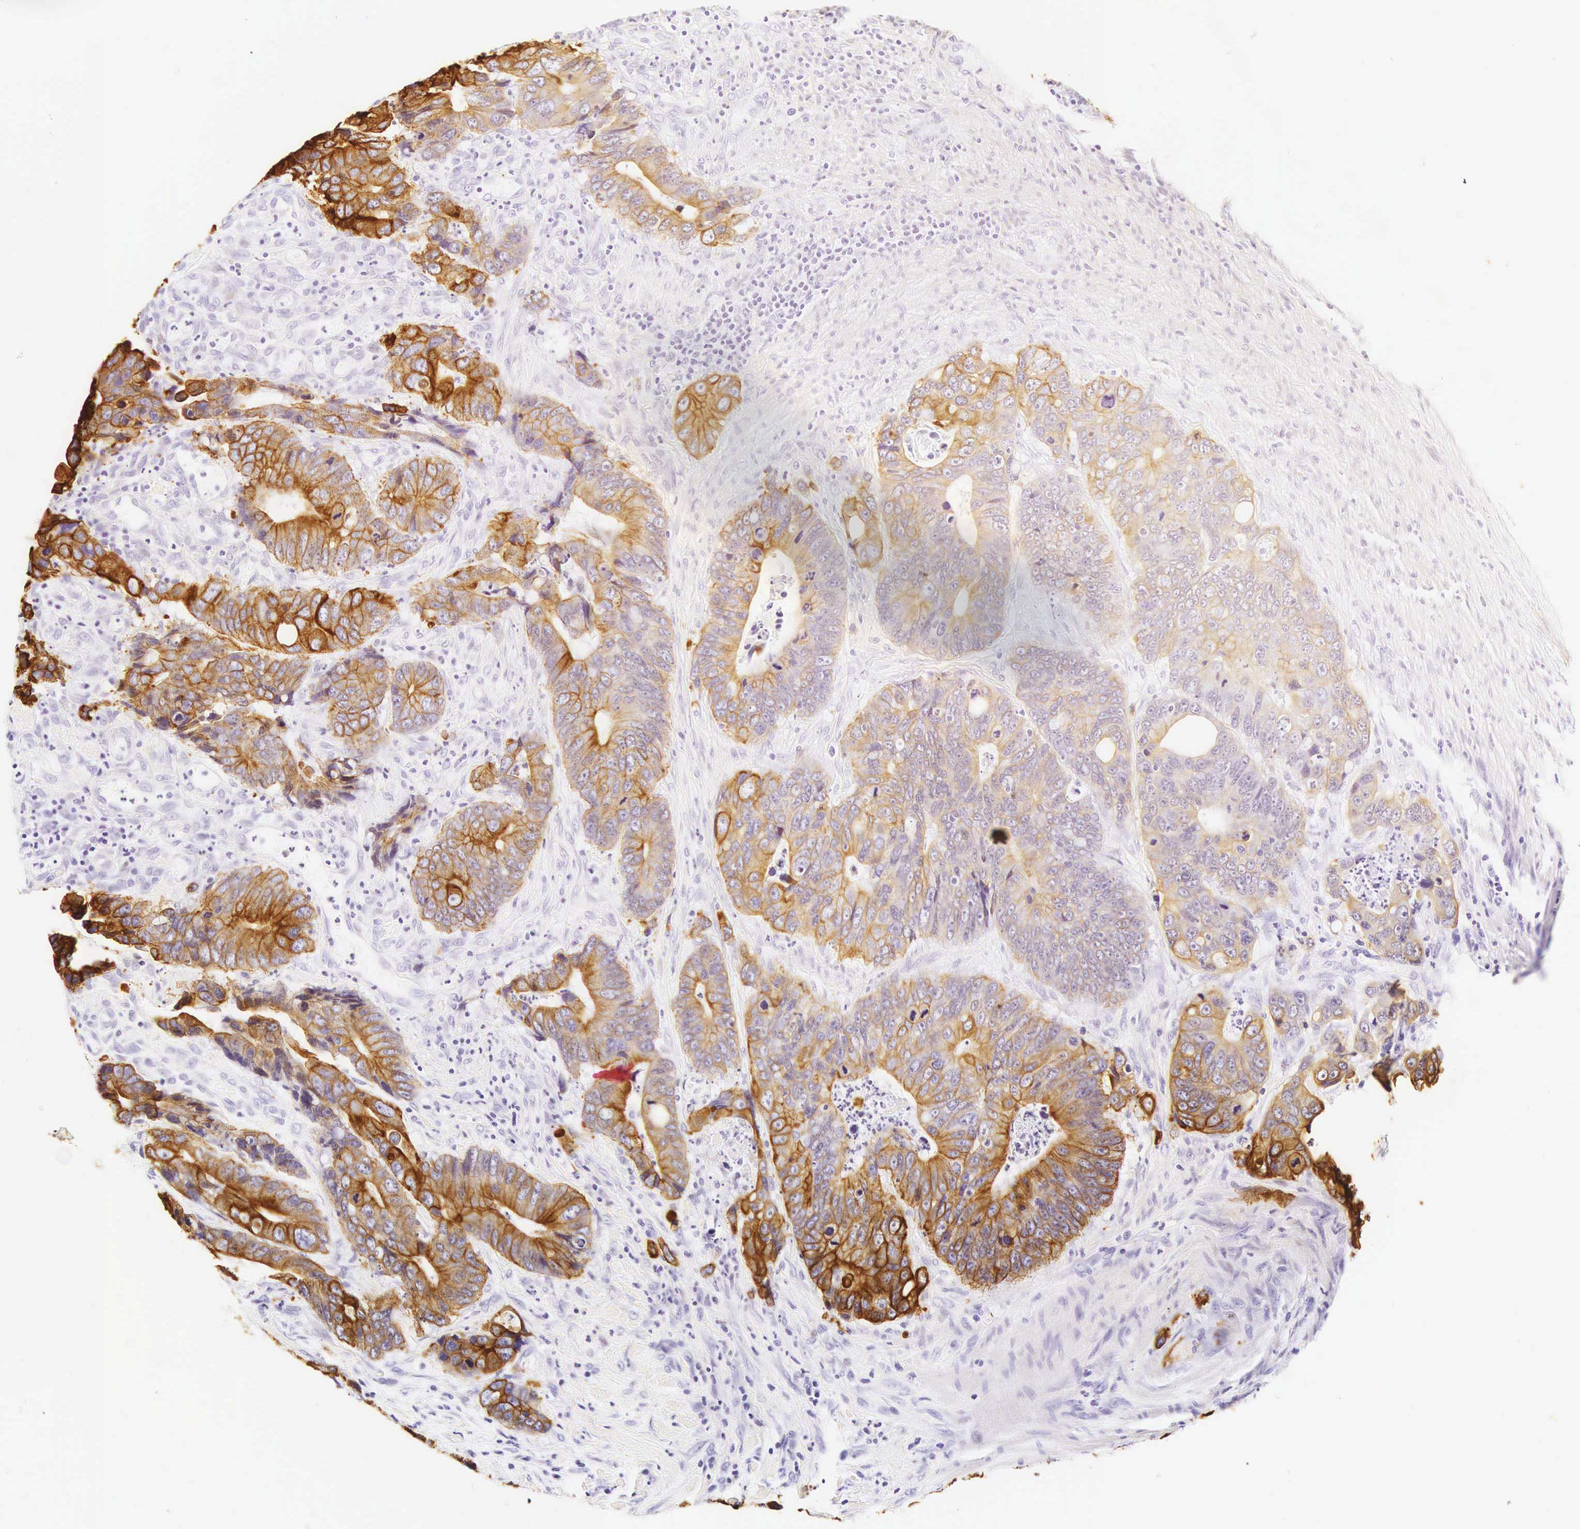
{"staining": {"intensity": "strong", "quantity": ">75%", "location": "cytoplasmic/membranous"}, "tissue": "colorectal cancer", "cell_type": "Tumor cells", "image_type": "cancer", "snomed": [{"axis": "morphology", "description": "Adenocarcinoma, NOS"}, {"axis": "topography", "description": "Colon"}], "caption": "There is high levels of strong cytoplasmic/membranous expression in tumor cells of adenocarcinoma (colorectal), as demonstrated by immunohistochemical staining (brown color).", "gene": "KRT18", "patient": {"sex": "male", "age": 56}}